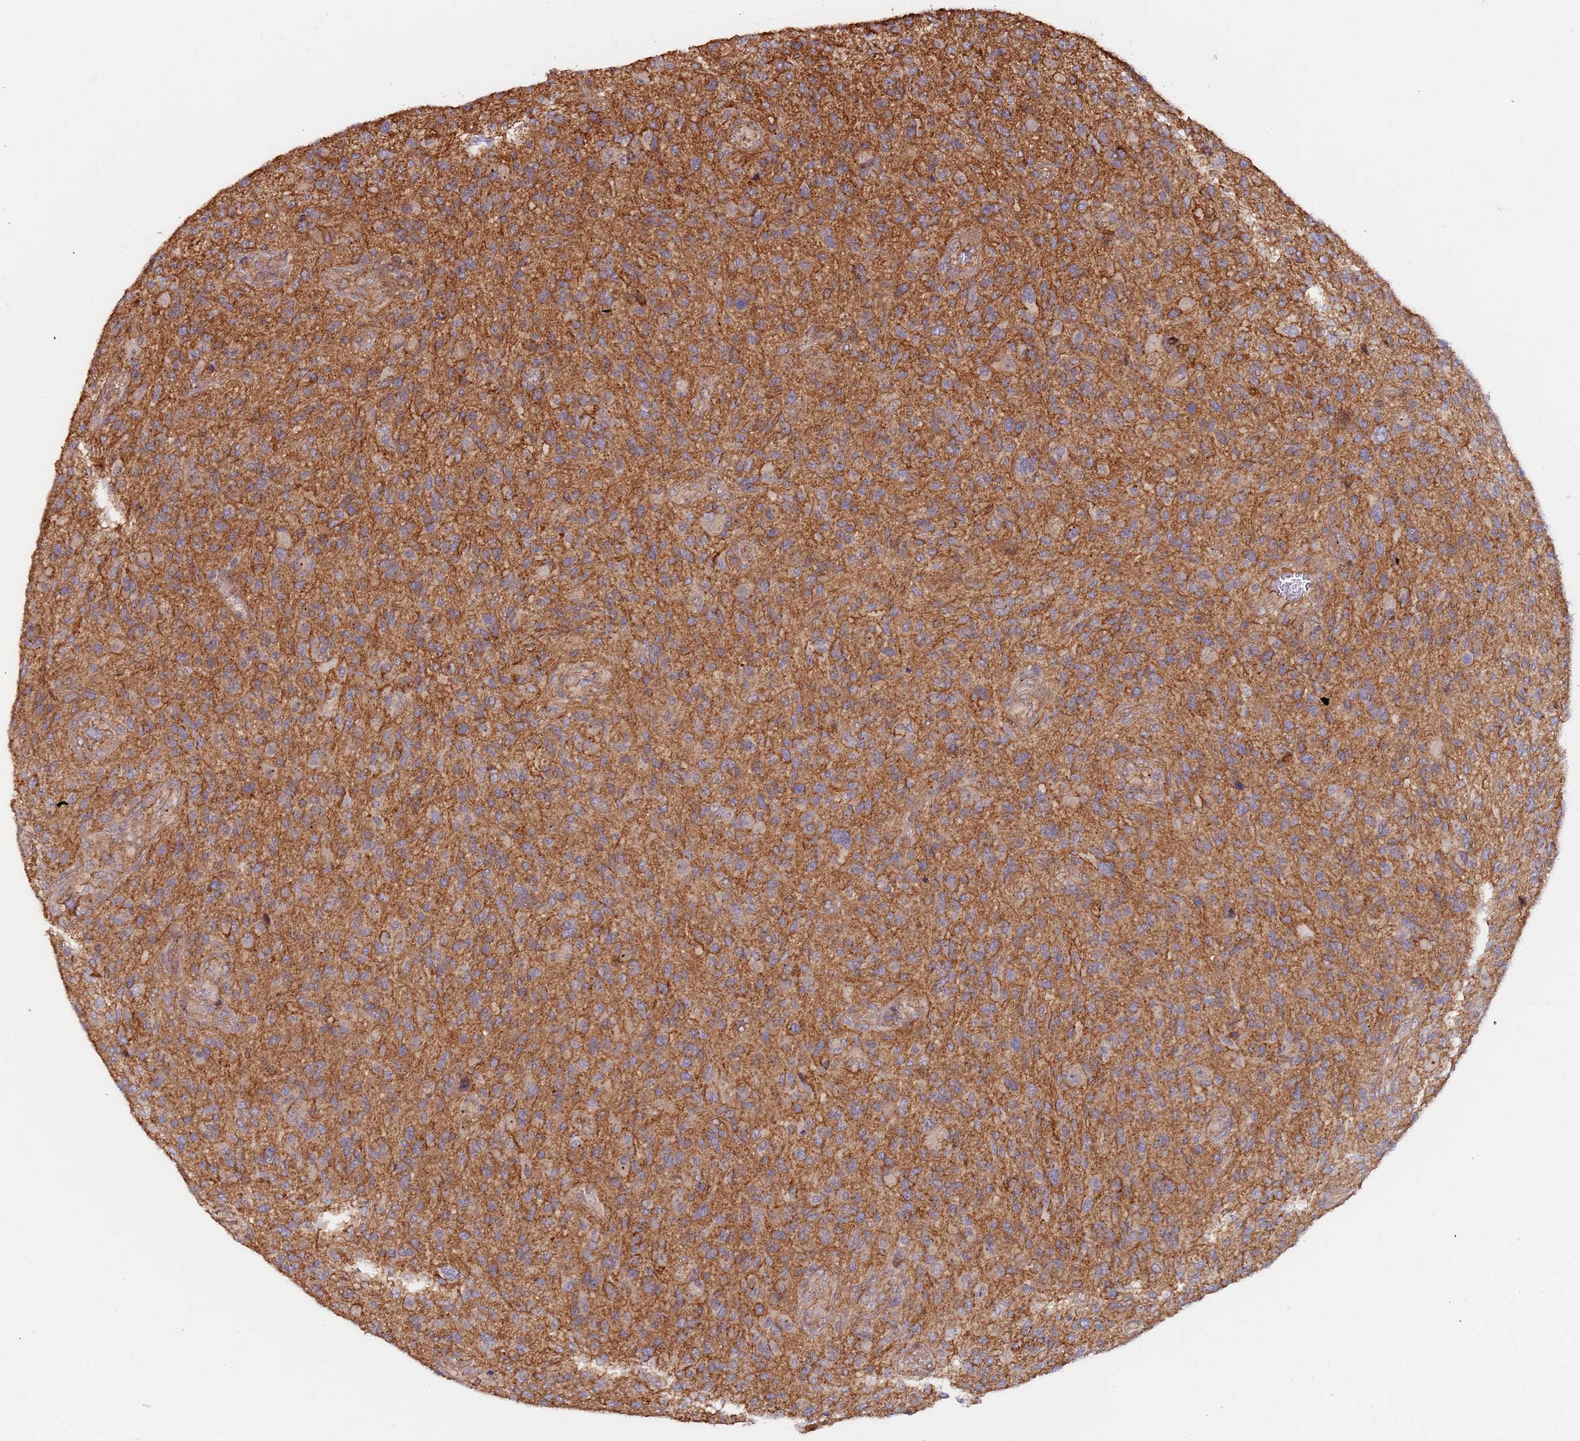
{"staining": {"intensity": "moderate", "quantity": "25%-75%", "location": "cytoplasmic/membranous"}, "tissue": "glioma", "cell_type": "Tumor cells", "image_type": "cancer", "snomed": [{"axis": "morphology", "description": "Glioma, malignant, High grade"}, {"axis": "topography", "description": "Brain"}], "caption": "A photomicrograph showing moderate cytoplasmic/membranous expression in about 25%-75% of tumor cells in glioma, as visualized by brown immunohistochemical staining.", "gene": "KANSL1L", "patient": {"sex": "male", "age": 47}}